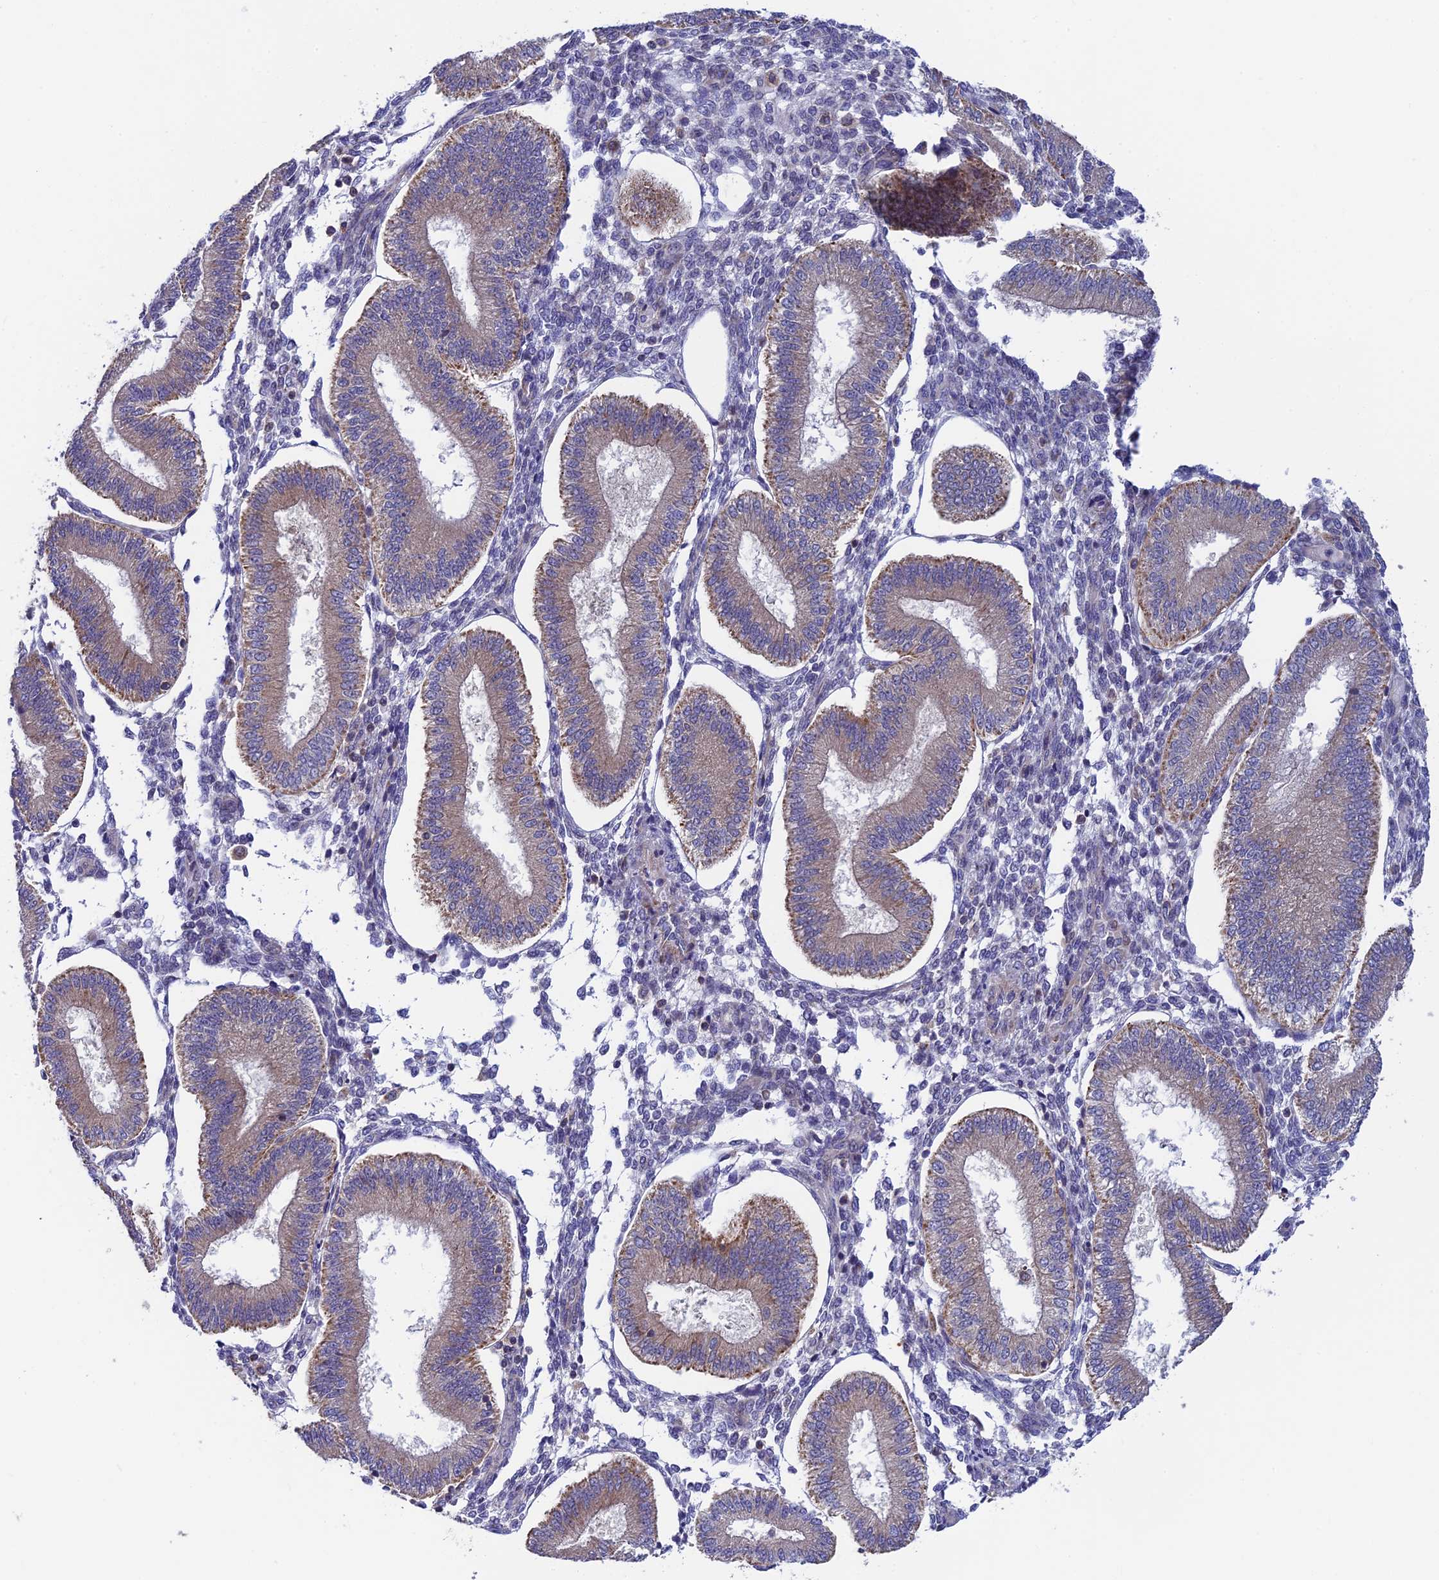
{"staining": {"intensity": "negative", "quantity": "none", "location": "none"}, "tissue": "endometrium", "cell_type": "Cells in endometrial stroma", "image_type": "normal", "snomed": [{"axis": "morphology", "description": "Normal tissue, NOS"}, {"axis": "topography", "description": "Endometrium"}], "caption": "Immunohistochemistry (IHC) micrograph of benign endometrium: endometrium stained with DAB (3,3'-diaminobenzidine) reveals no significant protein positivity in cells in endometrial stroma.", "gene": "BLTP2", "patient": {"sex": "female", "age": 39}}